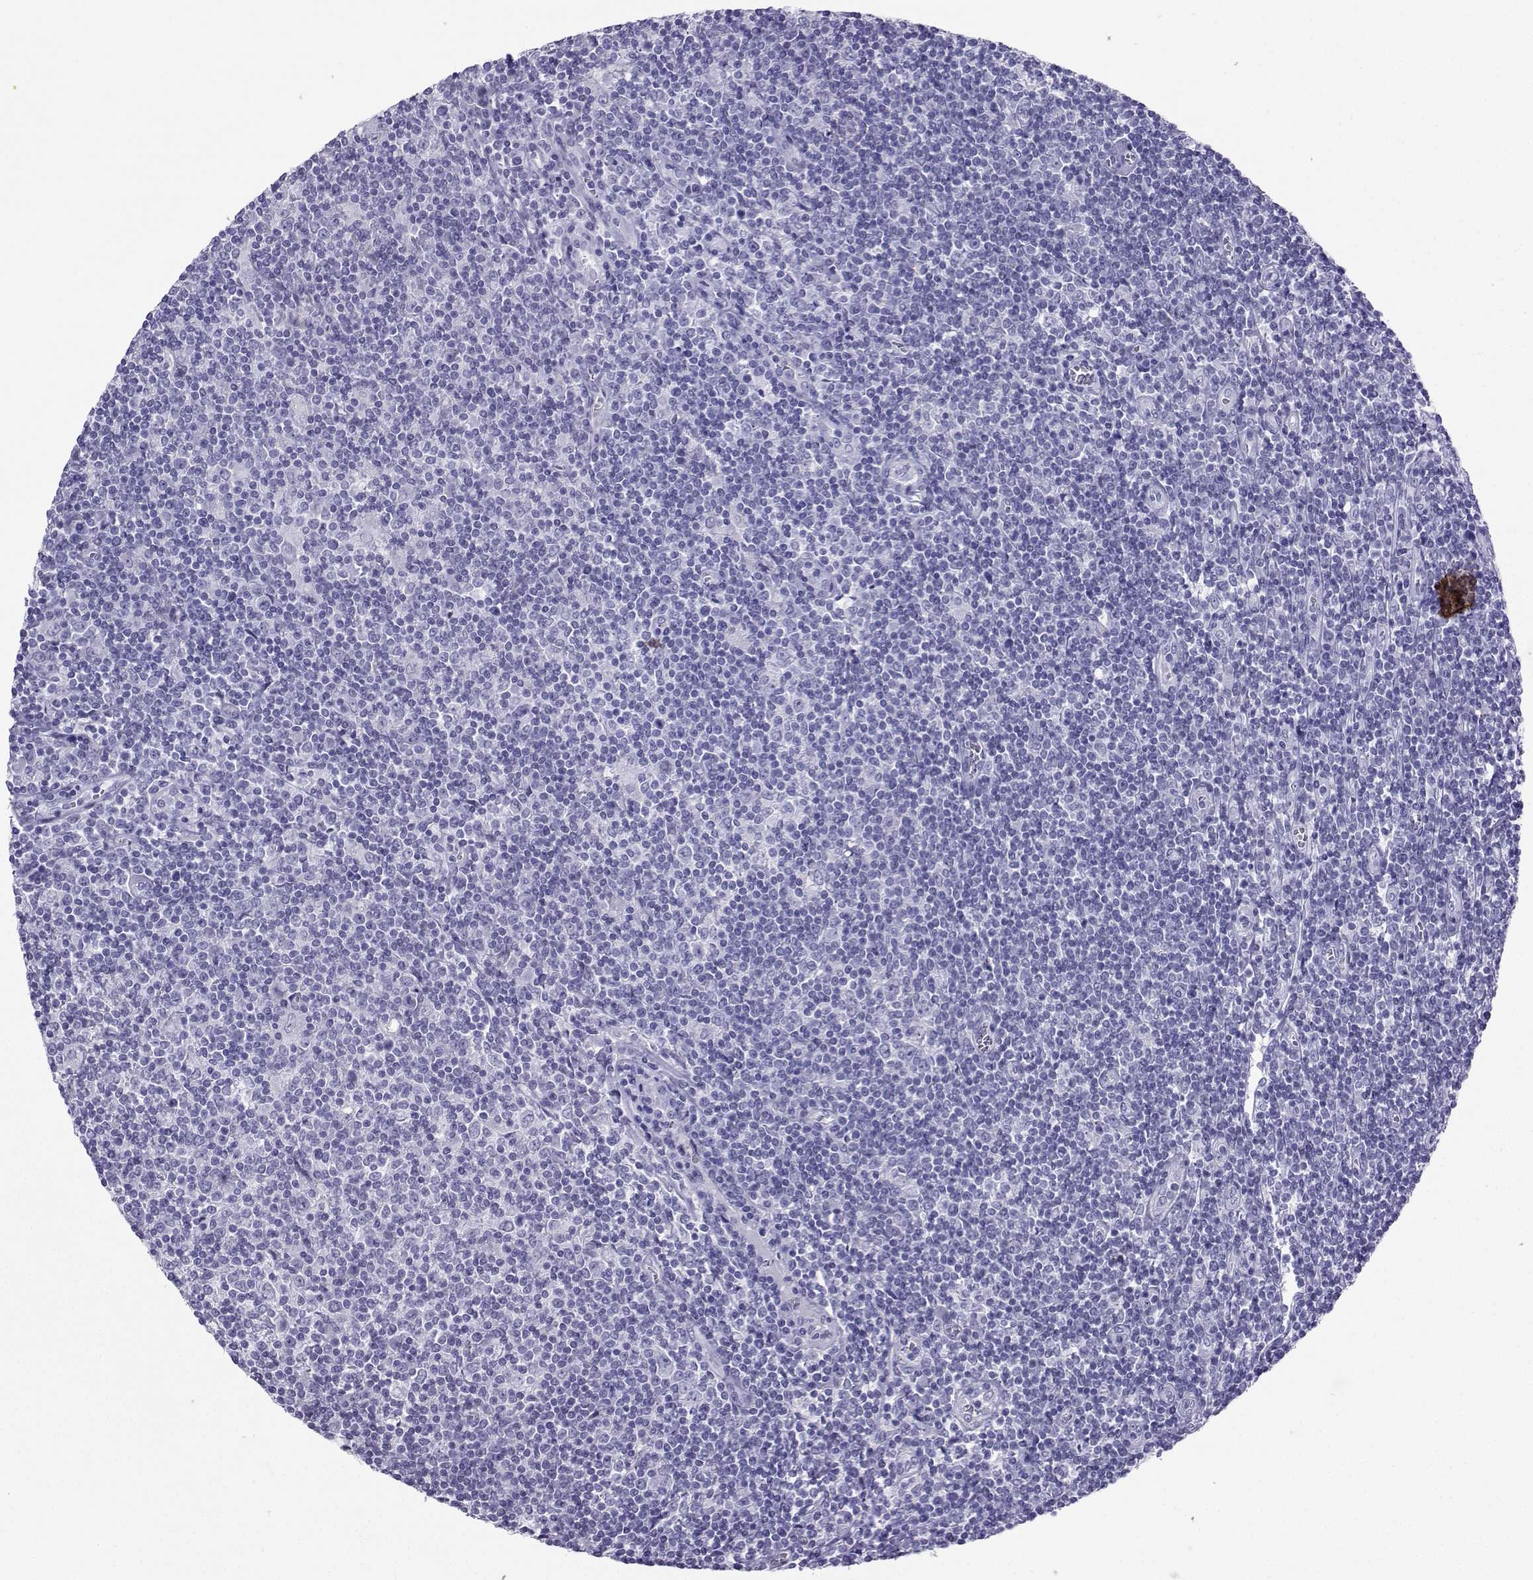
{"staining": {"intensity": "negative", "quantity": "none", "location": "none"}, "tissue": "lymphoma", "cell_type": "Tumor cells", "image_type": "cancer", "snomed": [{"axis": "morphology", "description": "Hodgkin's disease, NOS"}, {"axis": "topography", "description": "Lymph node"}], "caption": "IHC of human lymphoma demonstrates no staining in tumor cells.", "gene": "LORICRIN", "patient": {"sex": "male", "age": 40}}